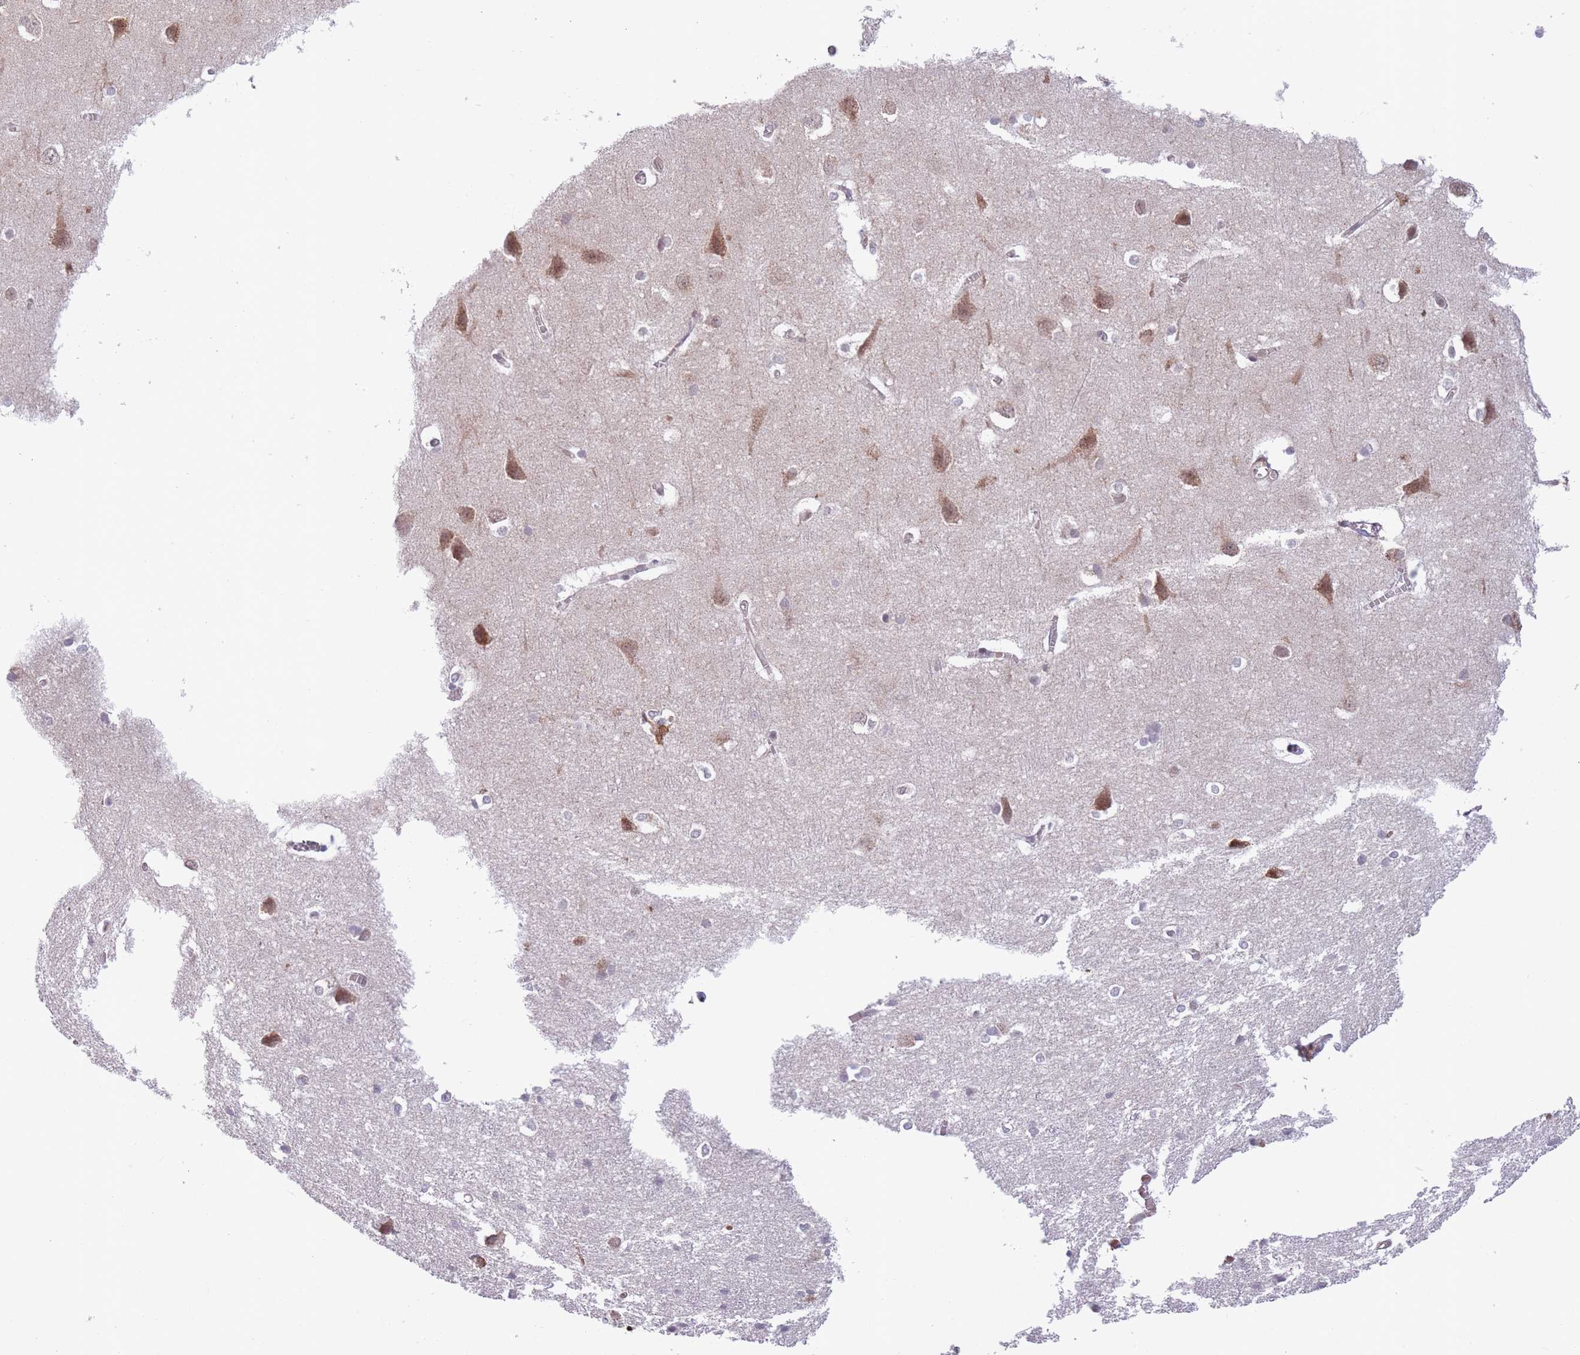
{"staining": {"intensity": "weak", "quantity": "25%-75%", "location": "cytoplasmic/membranous"}, "tissue": "cerebral cortex", "cell_type": "Endothelial cells", "image_type": "normal", "snomed": [{"axis": "morphology", "description": "Normal tissue, NOS"}, {"axis": "topography", "description": "Cerebral cortex"}], "caption": "Weak cytoplasmic/membranous protein staining is seen in about 25%-75% of endothelial cells in cerebral cortex.", "gene": "FUT3", "patient": {"sex": "male", "age": 37}}